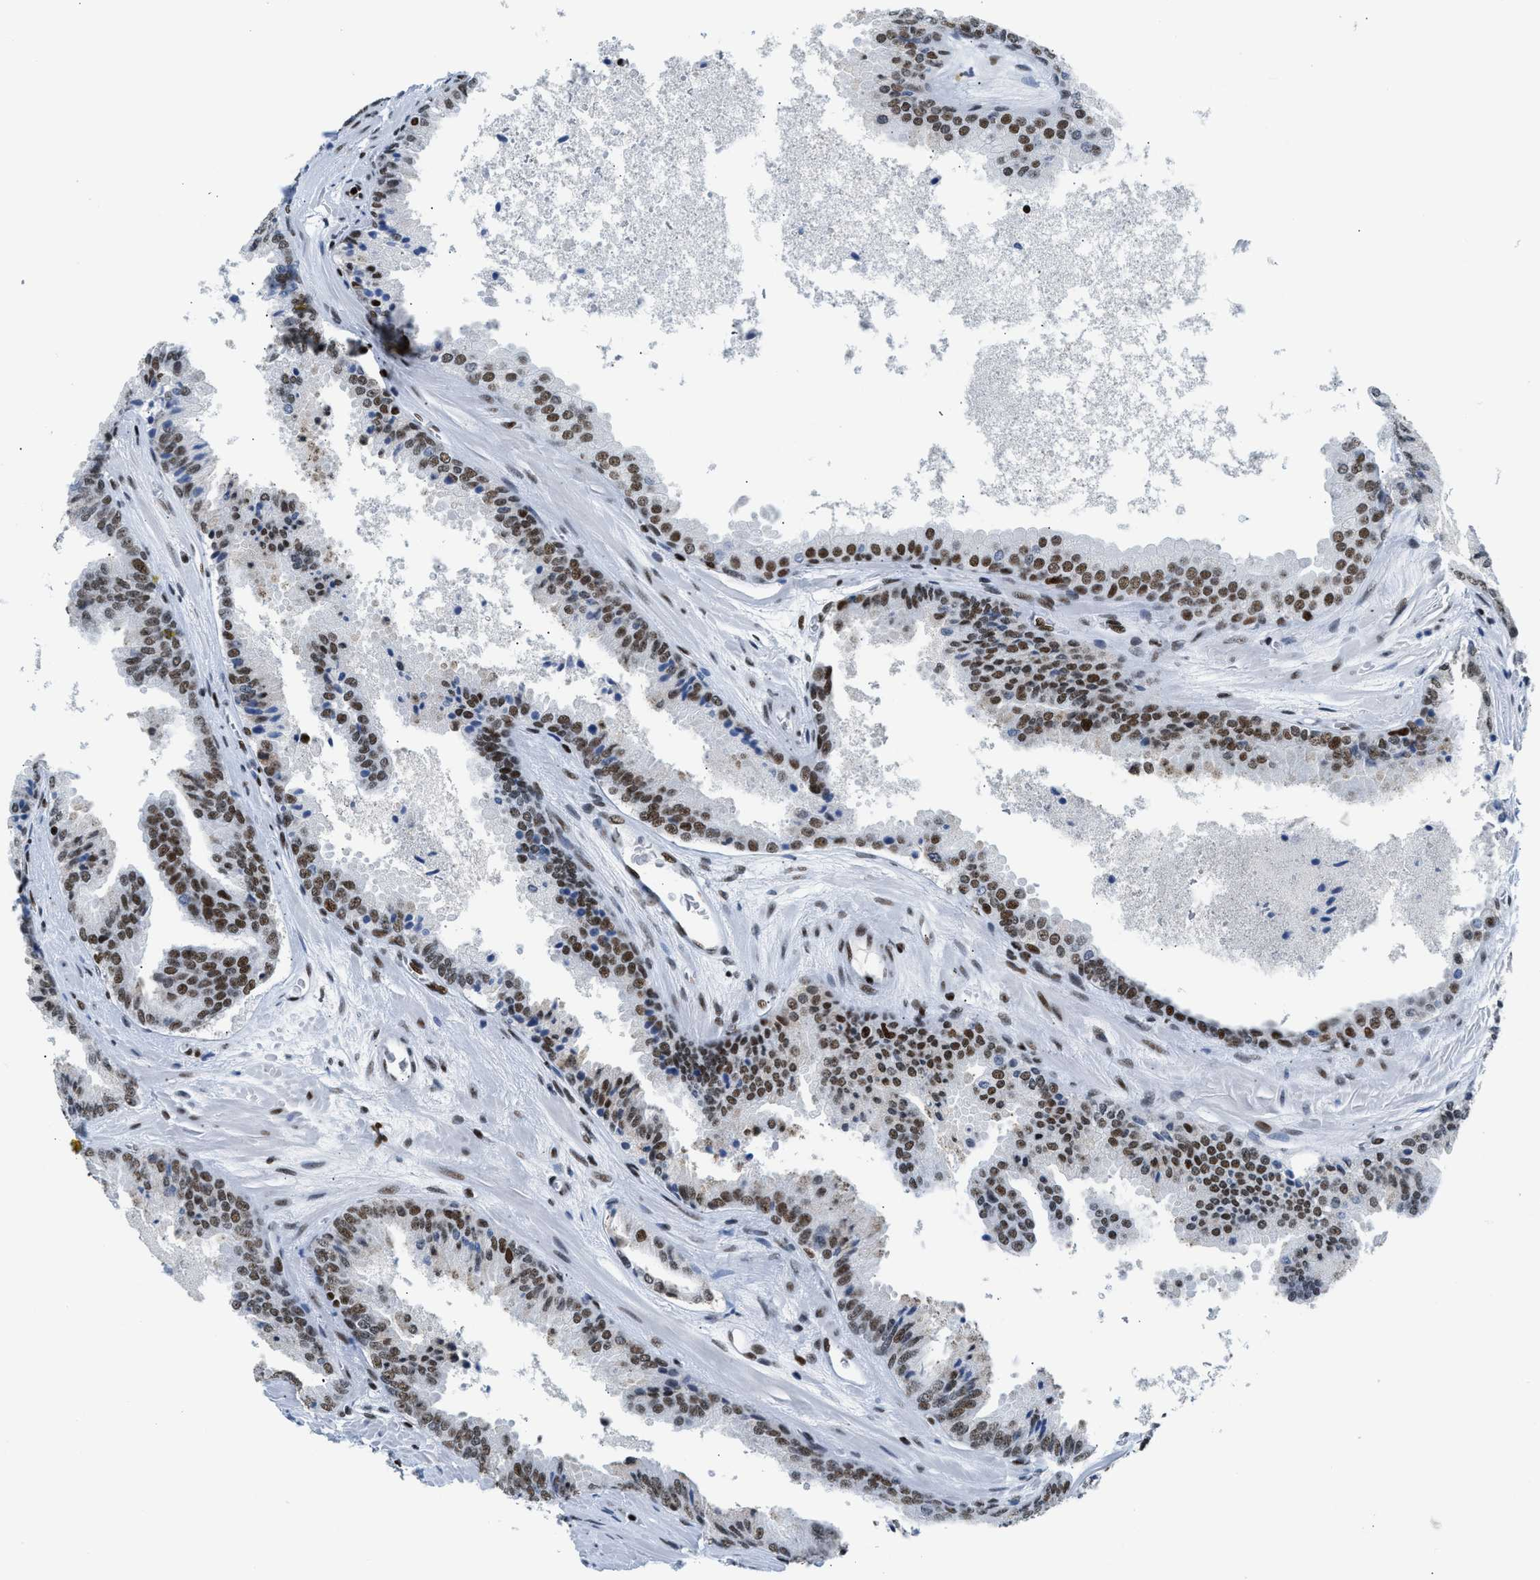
{"staining": {"intensity": "strong", "quantity": ">75%", "location": "nuclear"}, "tissue": "prostate cancer", "cell_type": "Tumor cells", "image_type": "cancer", "snomed": [{"axis": "morphology", "description": "Adenocarcinoma, High grade"}, {"axis": "topography", "description": "Prostate"}], "caption": "Prostate high-grade adenocarcinoma stained with immunohistochemistry (IHC) demonstrates strong nuclear expression in about >75% of tumor cells. (DAB (3,3'-diaminobenzidine) = brown stain, brightfield microscopy at high magnification).", "gene": "PIF1", "patient": {"sex": "male", "age": 65}}